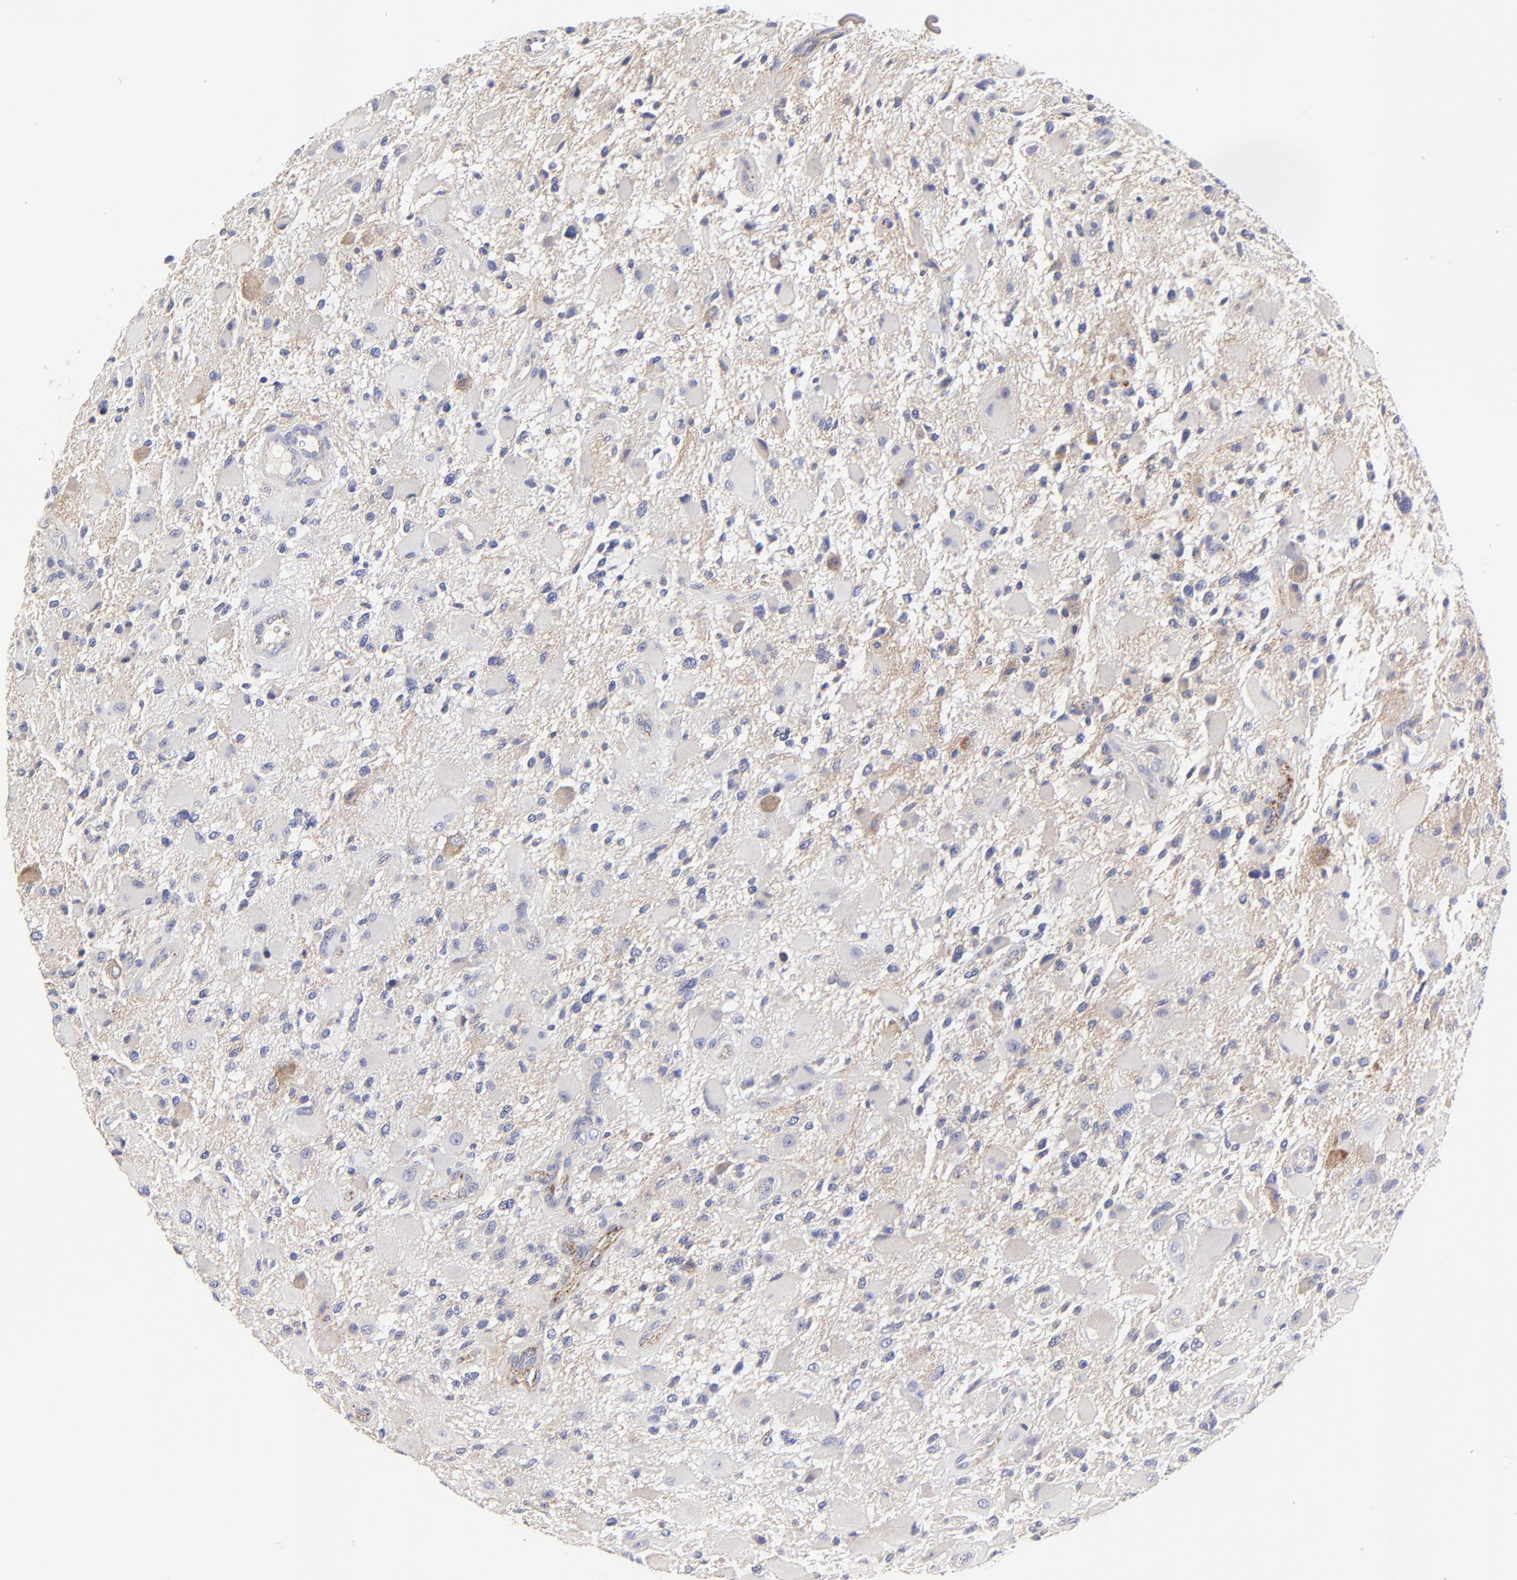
{"staining": {"intensity": "moderate", "quantity": "<25%", "location": "cytoplasmic/membranous"}, "tissue": "glioma", "cell_type": "Tumor cells", "image_type": "cancer", "snomed": [{"axis": "morphology", "description": "Glioma, malignant, High grade"}, {"axis": "topography", "description": "Brain"}], "caption": "A brown stain labels moderate cytoplasmic/membranous positivity of a protein in malignant glioma (high-grade) tumor cells. Immunohistochemistry stains the protein in brown and the nuclei are stained blue.", "gene": "LHFPL1", "patient": {"sex": "female", "age": 60}}